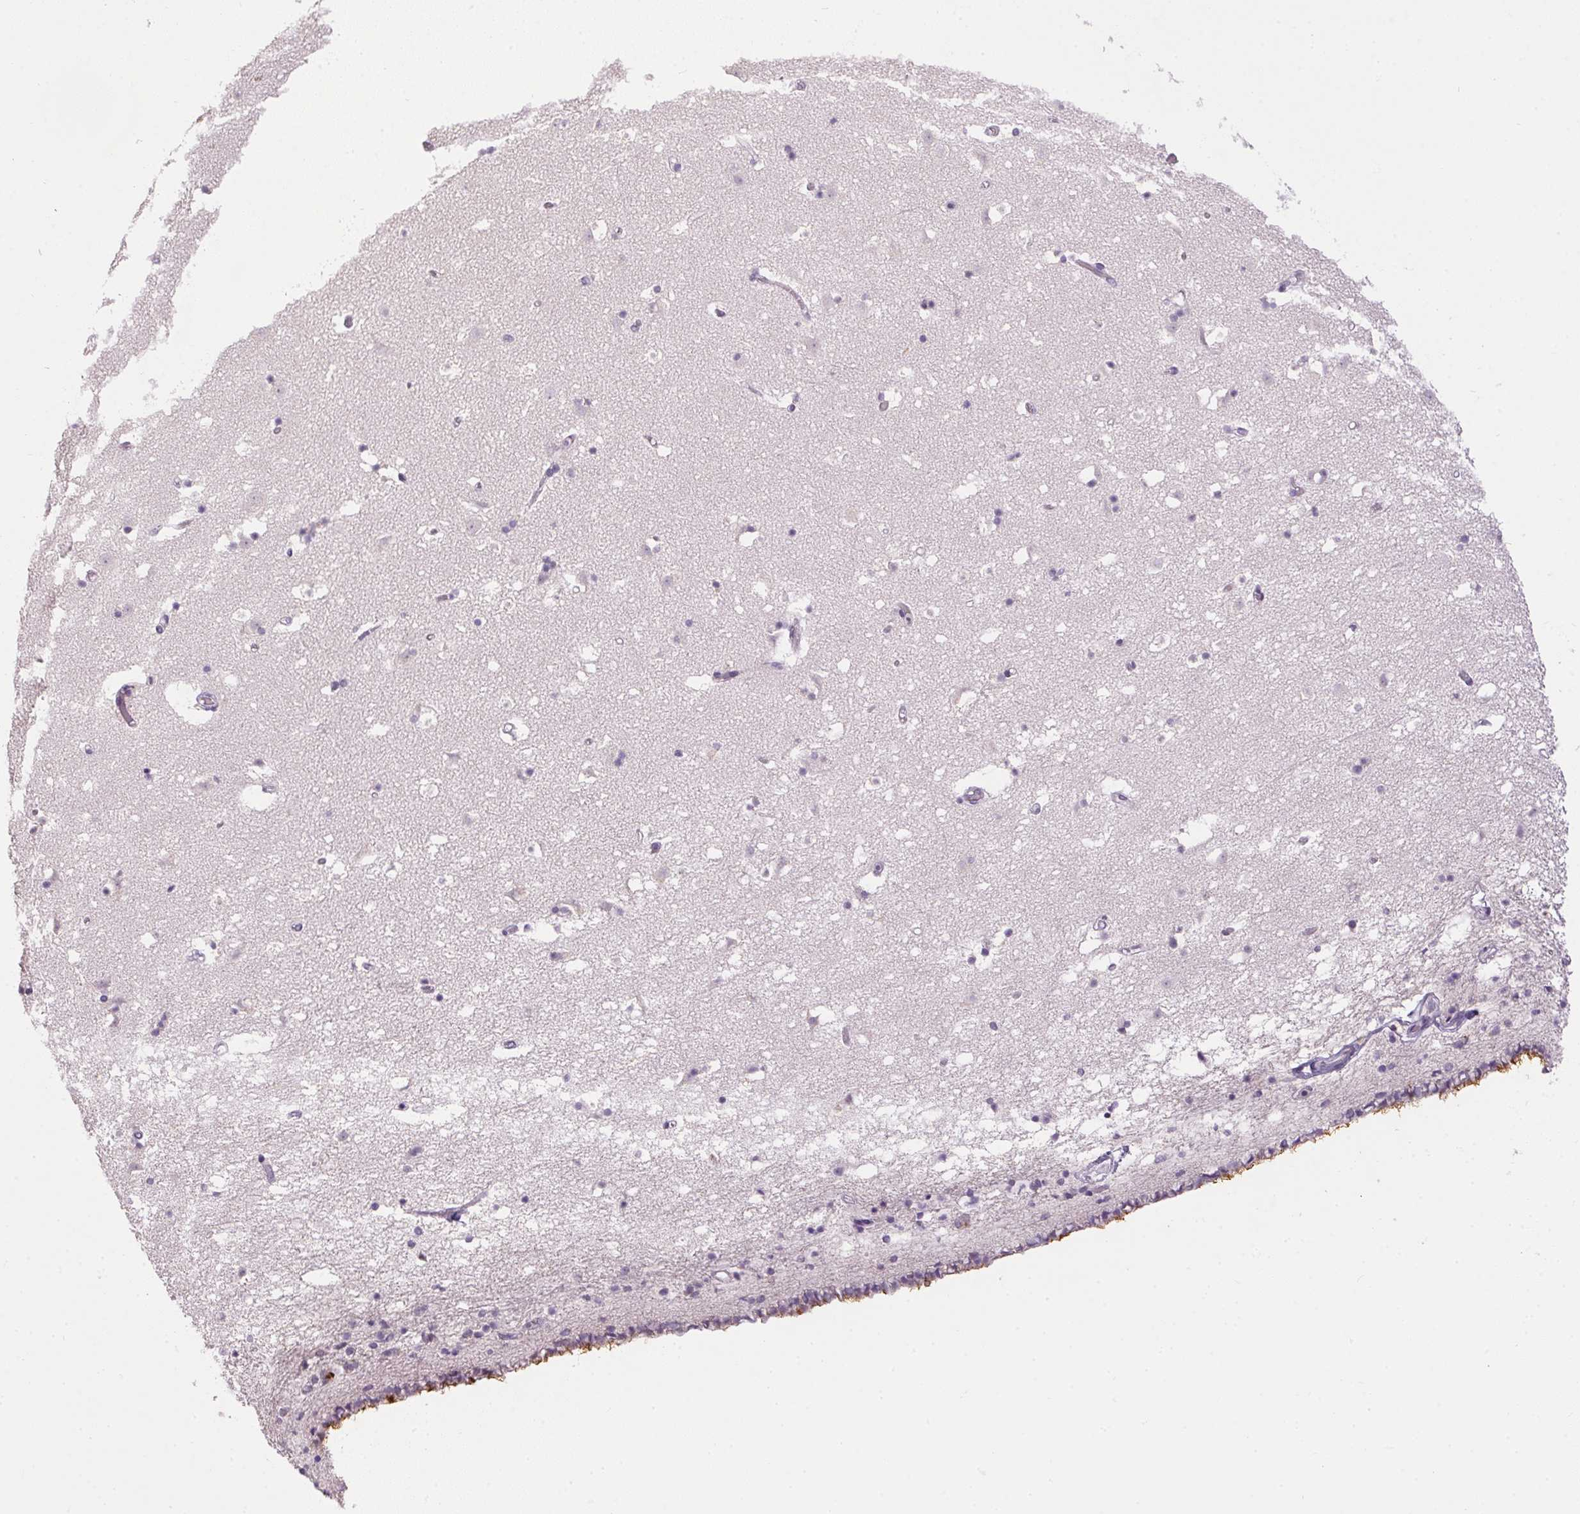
{"staining": {"intensity": "negative", "quantity": "none", "location": "none"}, "tissue": "caudate", "cell_type": "Glial cells", "image_type": "normal", "snomed": [{"axis": "morphology", "description": "Normal tissue, NOS"}, {"axis": "topography", "description": "Lateral ventricle wall"}], "caption": "Immunohistochemistry (IHC) photomicrograph of unremarkable caudate: human caudate stained with DAB demonstrates no significant protein staining in glial cells. (Brightfield microscopy of DAB immunohistochemistry at high magnification).", "gene": "SPACA9", "patient": {"sex": "female", "age": 42}}